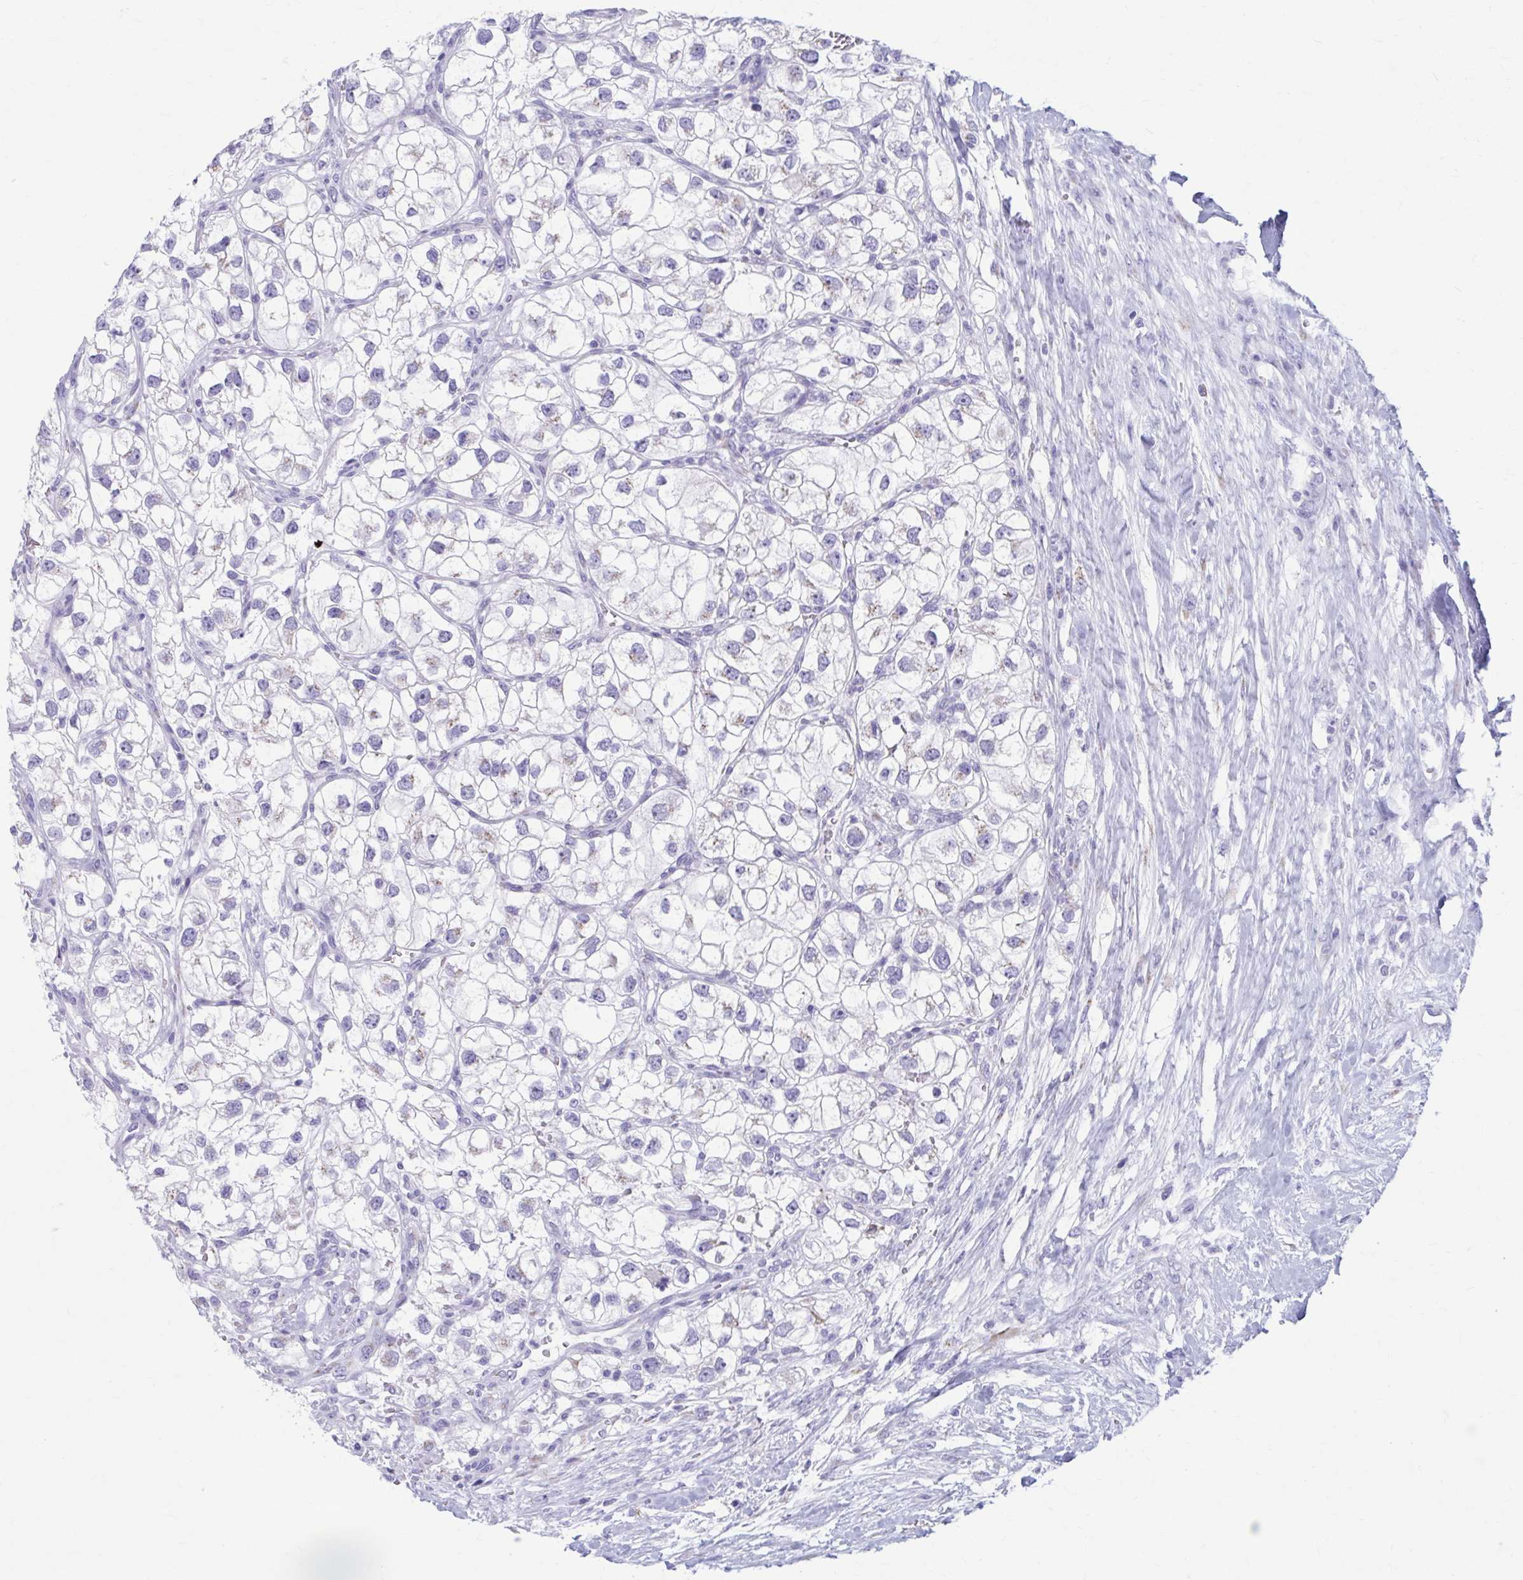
{"staining": {"intensity": "weak", "quantity": "<25%", "location": "cytoplasmic/membranous"}, "tissue": "renal cancer", "cell_type": "Tumor cells", "image_type": "cancer", "snomed": [{"axis": "morphology", "description": "Adenocarcinoma, NOS"}, {"axis": "topography", "description": "Kidney"}], "caption": "Tumor cells are negative for protein expression in human adenocarcinoma (renal).", "gene": "KCNE2", "patient": {"sex": "male", "age": 59}}